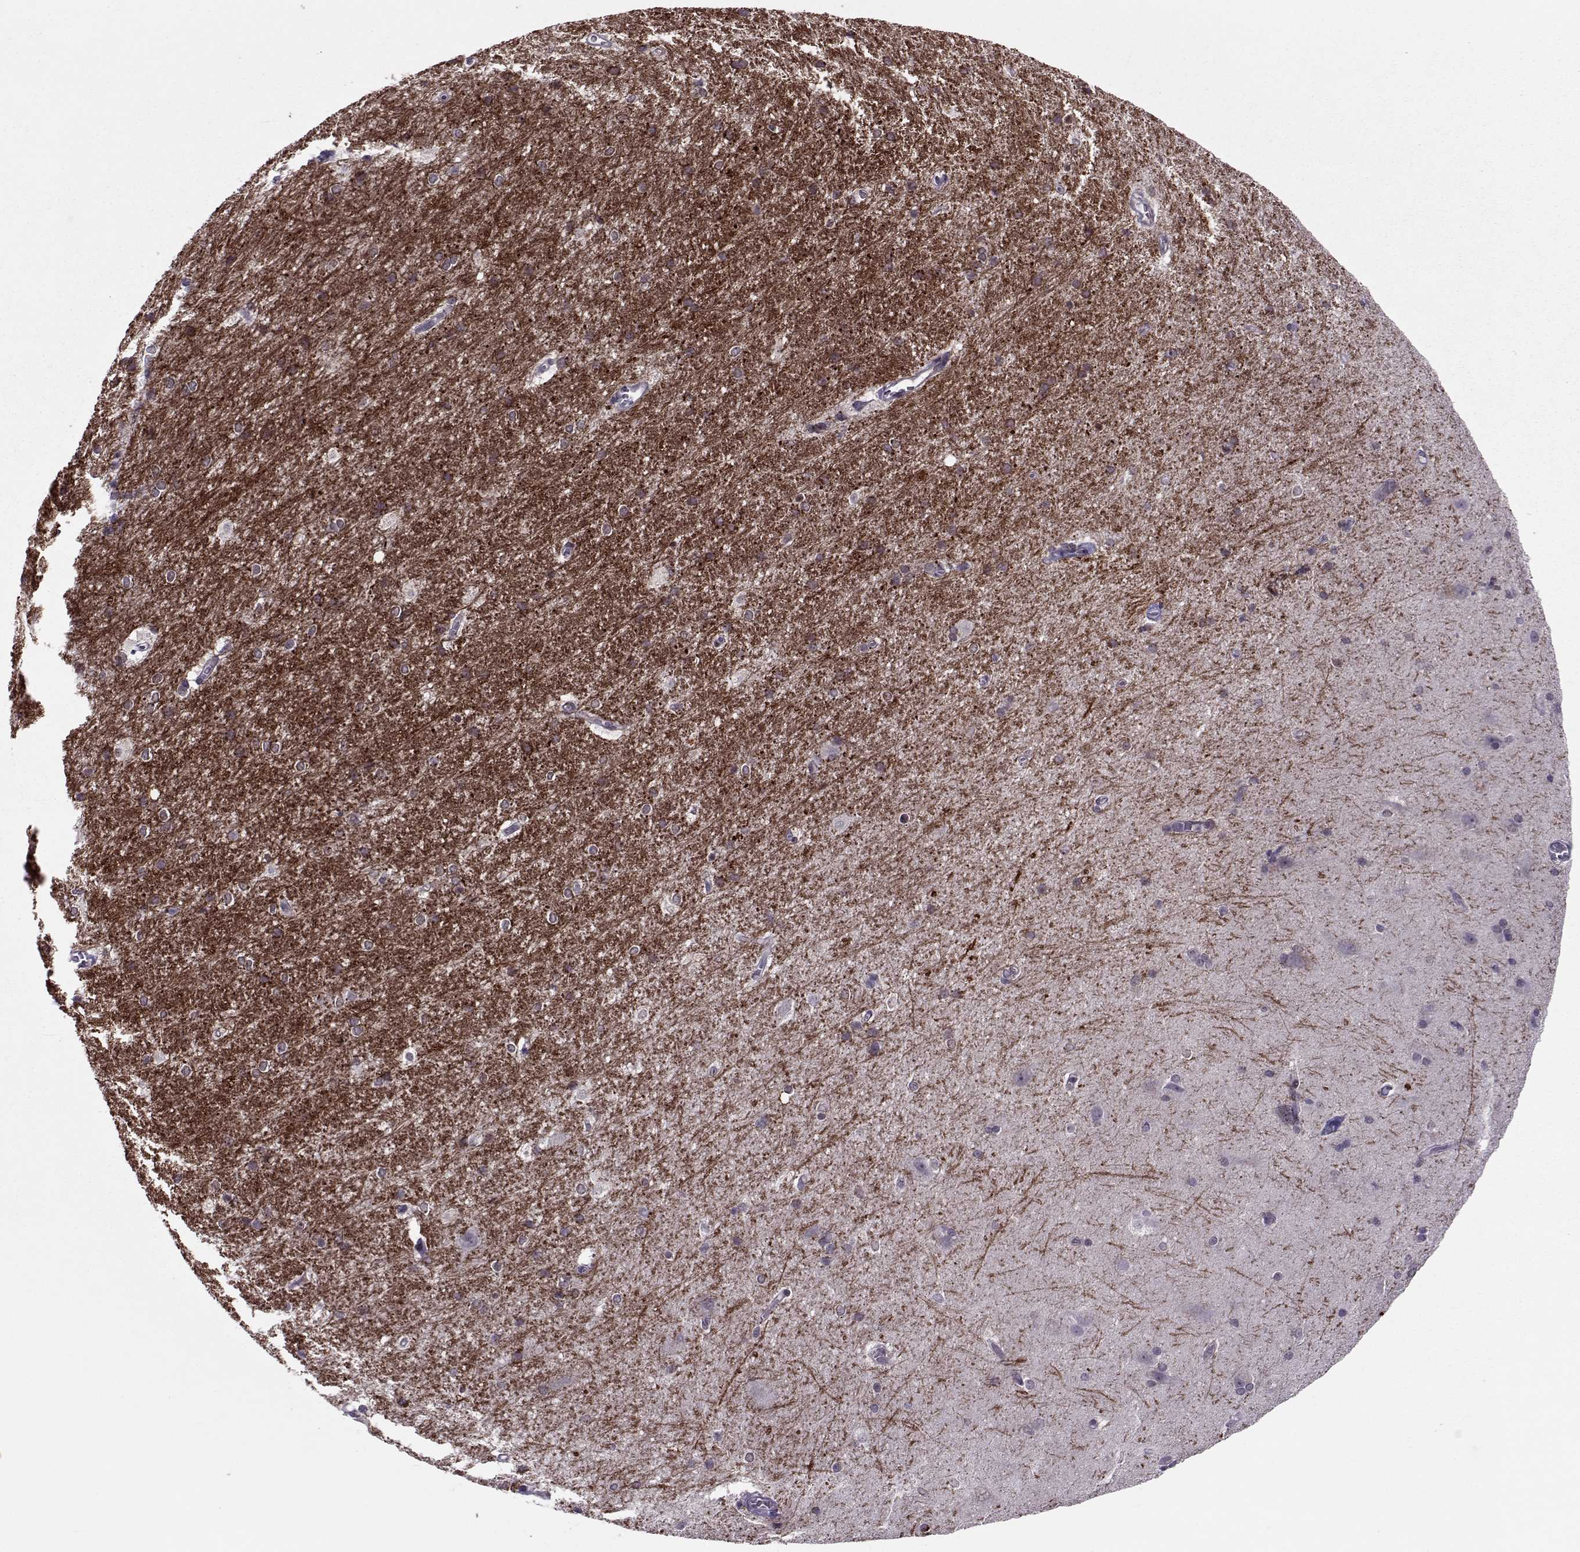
{"staining": {"intensity": "negative", "quantity": "none", "location": "none"}, "tissue": "hippocampus", "cell_type": "Glial cells", "image_type": "normal", "snomed": [{"axis": "morphology", "description": "Normal tissue, NOS"}, {"axis": "topography", "description": "Cerebral cortex"}, {"axis": "topography", "description": "Hippocampus"}], "caption": "This image is of benign hippocampus stained with immunohistochemistry (IHC) to label a protein in brown with the nuclei are counter-stained blue. There is no expression in glial cells. Brightfield microscopy of IHC stained with DAB (3,3'-diaminobenzidine) (brown) and hematoxylin (blue), captured at high magnification.", "gene": "CDK4", "patient": {"sex": "female", "age": 19}}